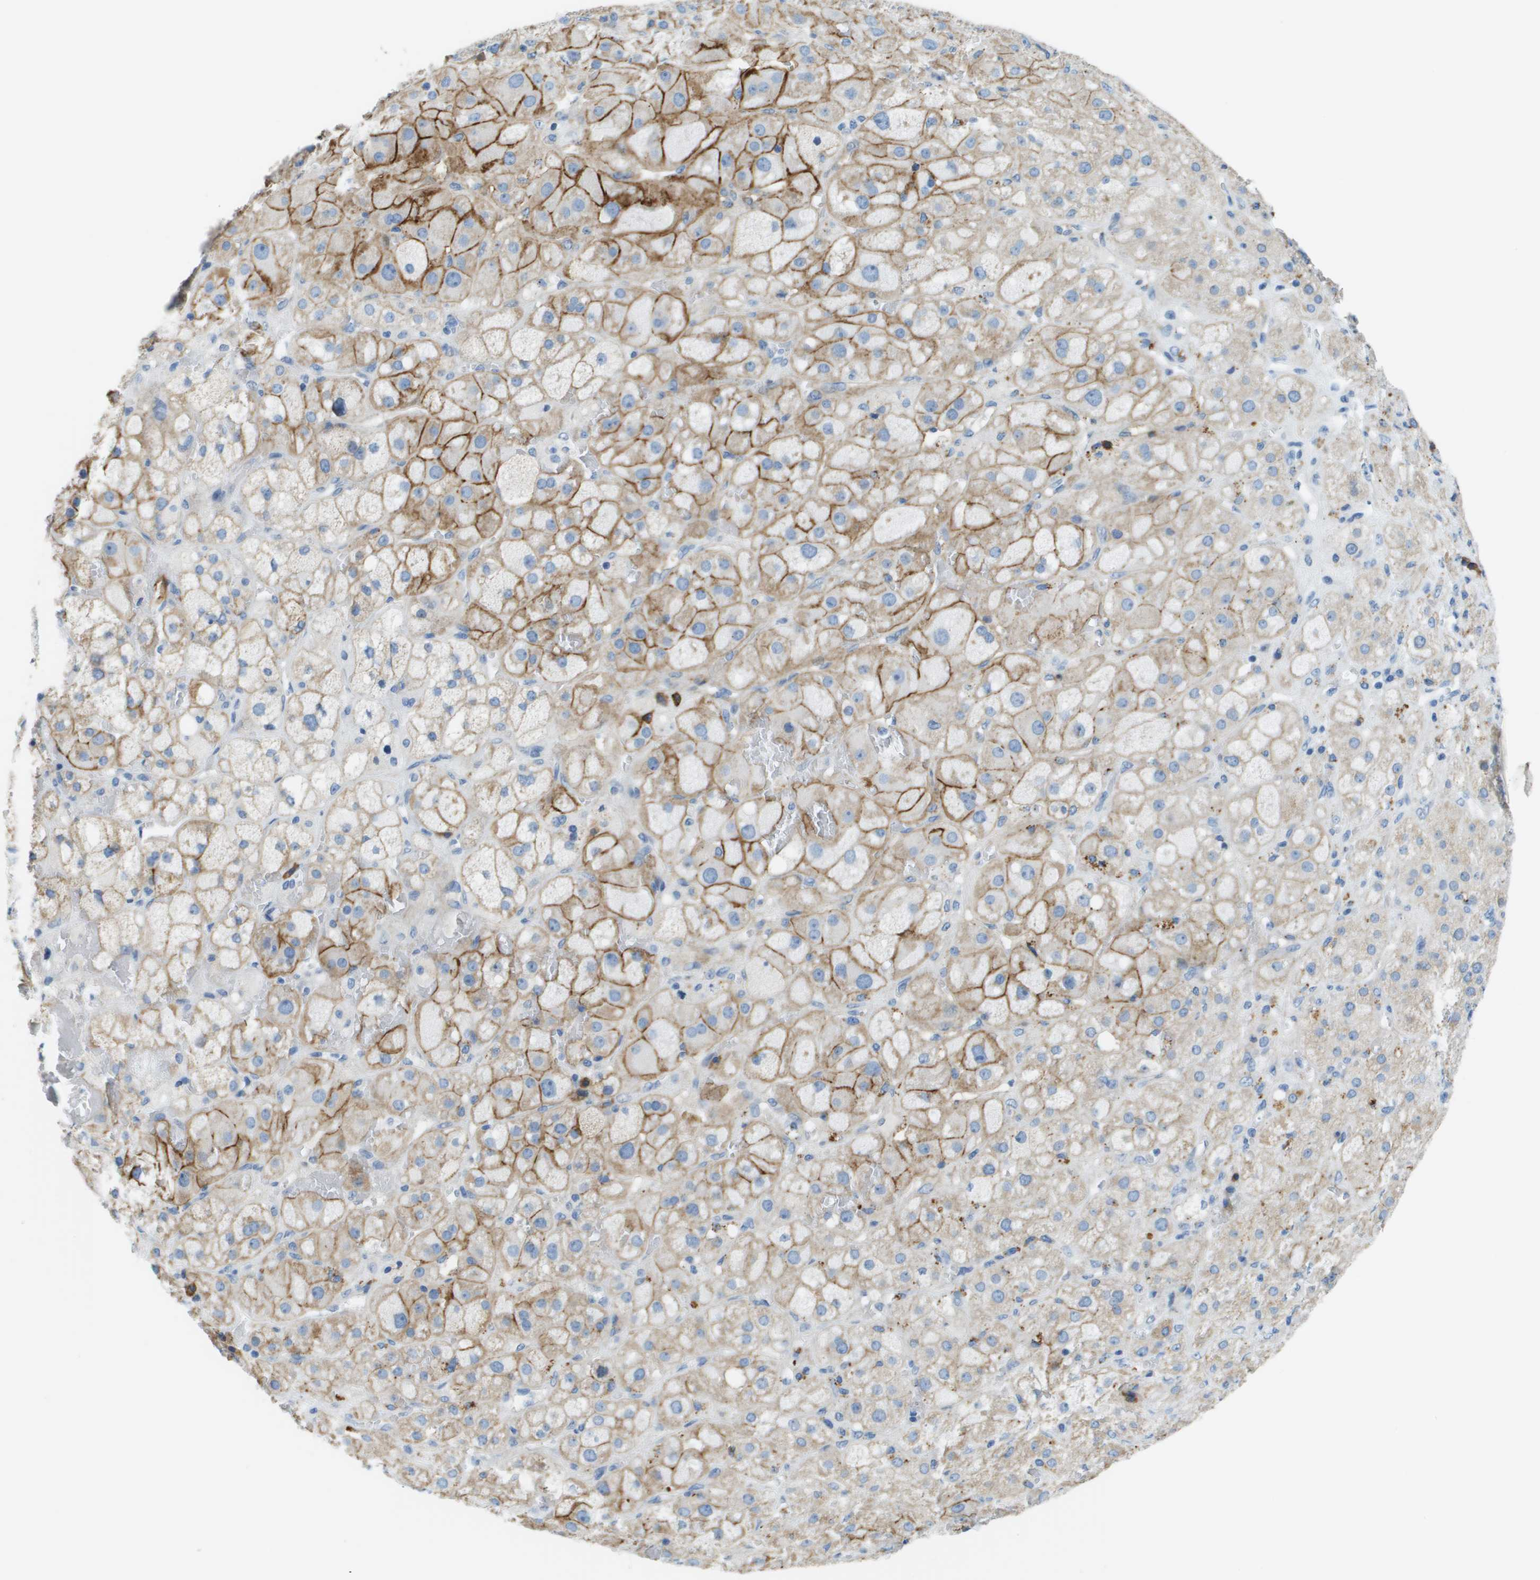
{"staining": {"intensity": "moderate", "quantity": "25%-75%", "location": "cytoplasmic/membranous"}, "tissue": "adrenal gland", "cell_type": "Glandular cells", "image_type": "normal", "snomed": [{"axis": "morphology", "description": "Normal tissue, NOS"}, {"axis": "topography", "description": "Adrenal gland"}], "caption": "The immunohistochemical stain highlights moderate cytoplasmic/membranous staining in glandular cells of normal adrenal gland.", "gene": "SDC1", "patient": {"sex": "female", "age": 47}}